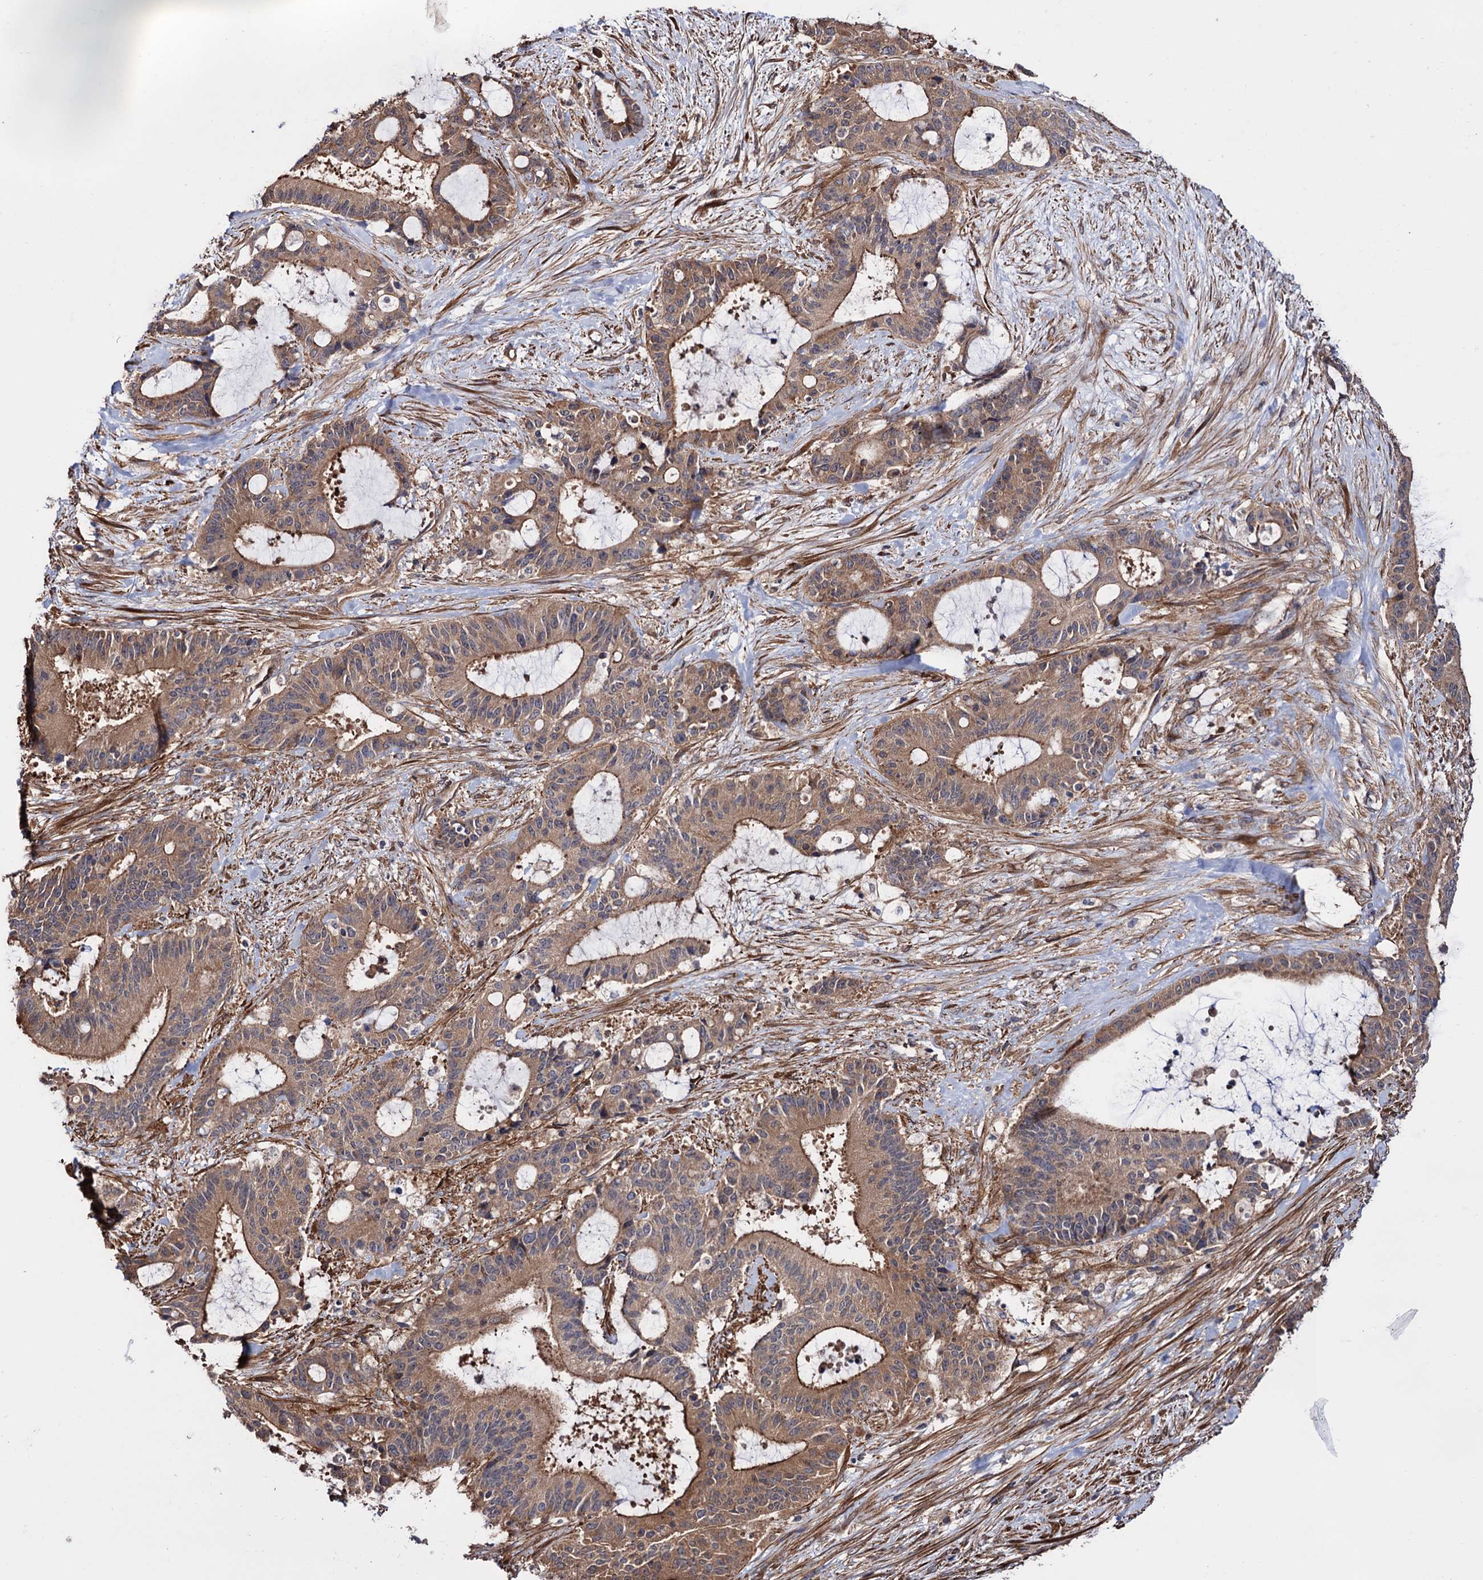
{"staining": {"intensity": "moderate", "quantity": ">75%", "location": "cytoplasmic/membranous"}, "tissue": "liver cancer", "cell_type": "Tumor cells", "image_type": "cancer", "snomed": [{"axis": "morphology", "description": "Normal tissue, NOS"}, {"axis": "morphology", "description": "Cholangiocarcinoma"}, {"axis": "topography", "description": "Liver"}, {"axis": "topography", "description": "Peripheral nerve tissue"}], "caption": "An image of human liver cancer (cholangiocarcinoma) stained for a protein exhibits moderate cytoplasmic/membranous brown staining in tumor cells.", "gene": "FERMT2", "patient": {"sex": "female", "age": 73}}